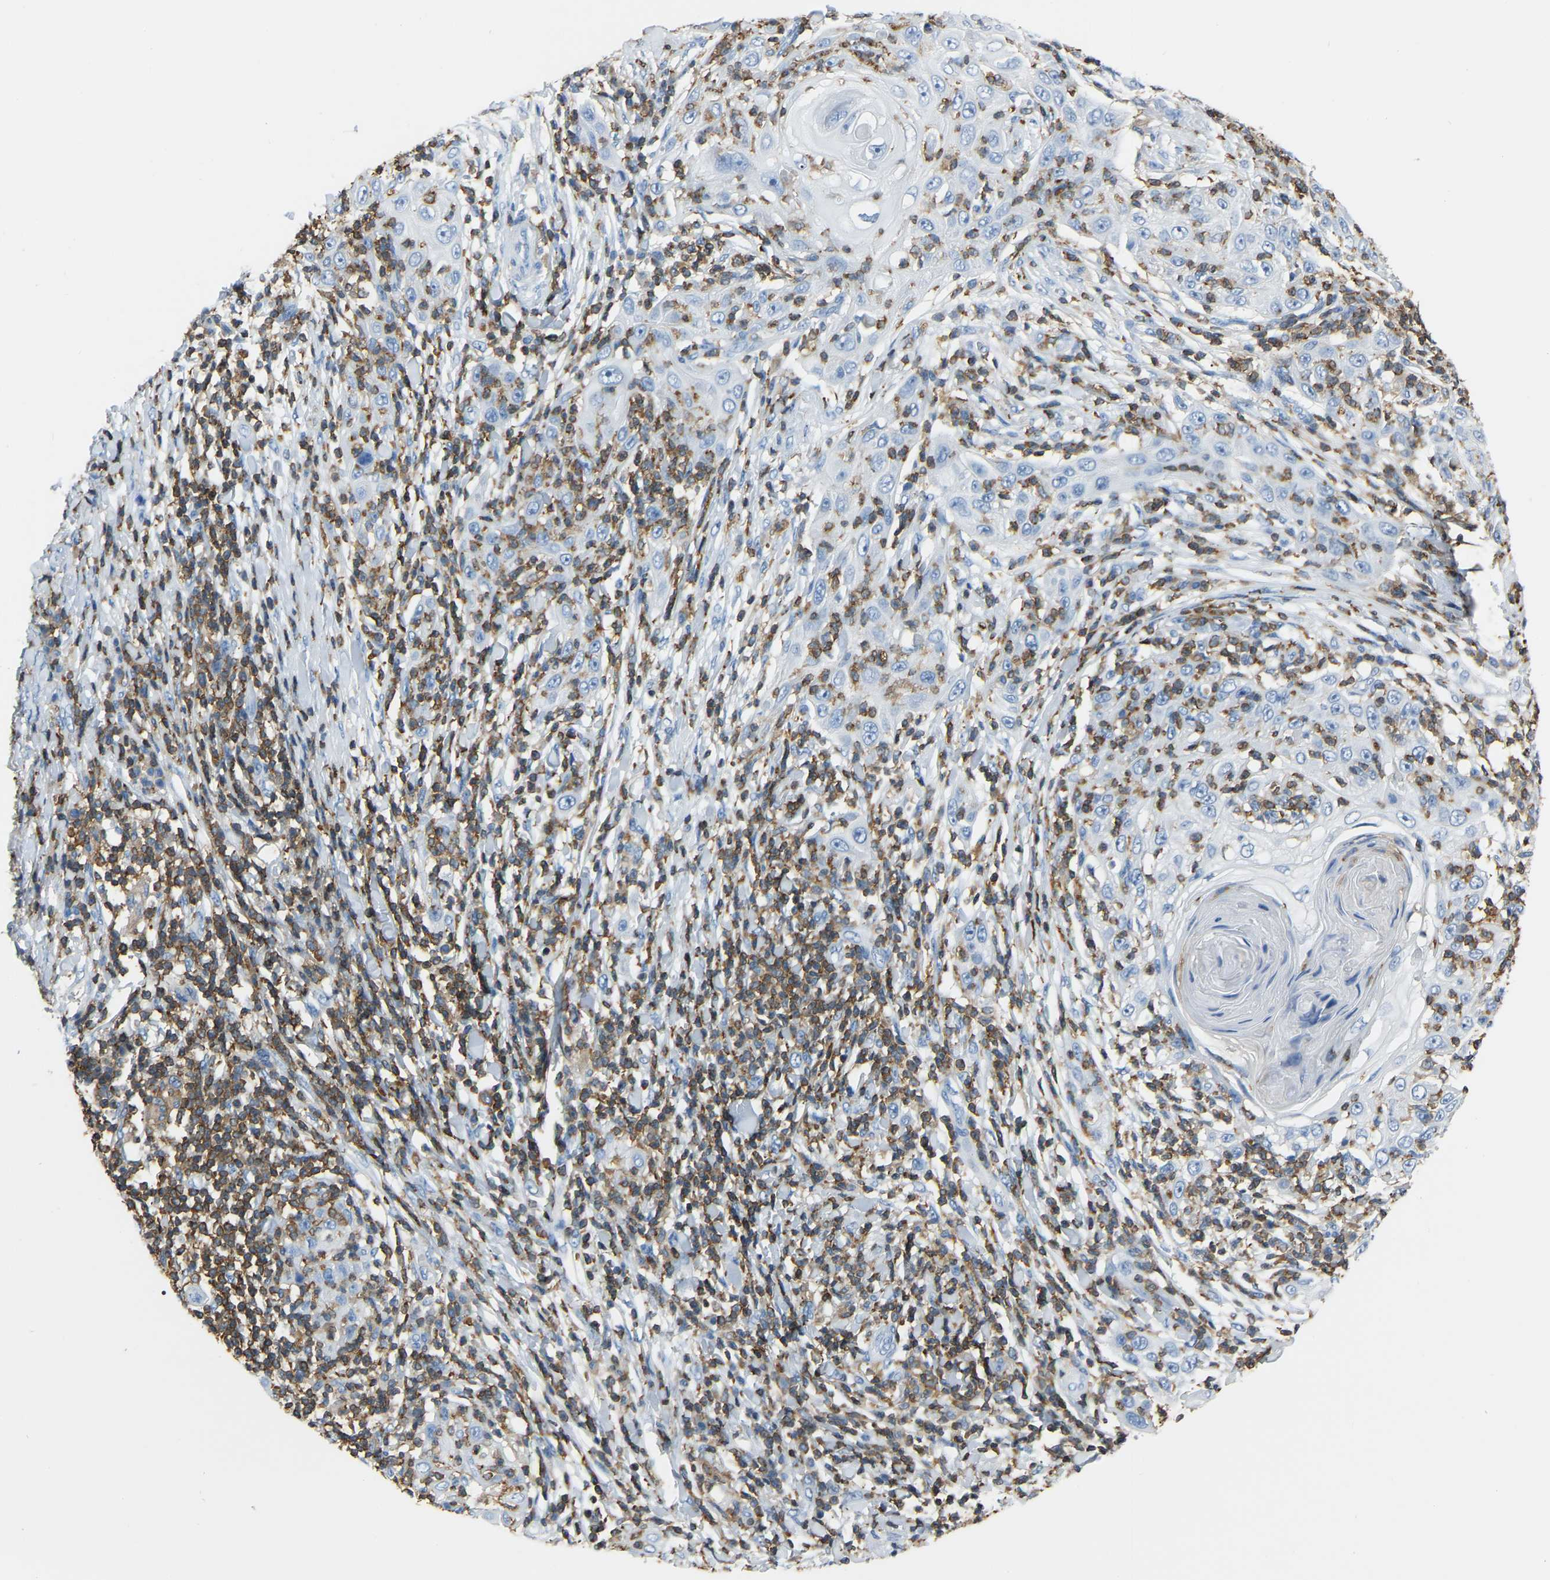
{"staining": {"intensity": "negative", "quantity": "none", "location": "none"}, "tissue": "skin cancer", "cell_type": "Tumor cells", "image_type": "cancer", "snomed": [{"axis": "morphology", "description": "Squamous cell carcinoma, NOS"}, {"axis": "topography", "description": "Skin"}], "caption": "Human skin squamous cell carcinoma stained for a protein using immunohistochemistry demonstrates no staining in tumor cells.", "gene": "ARHGAP45", "patient": {"sex": "female", "age": 88}}